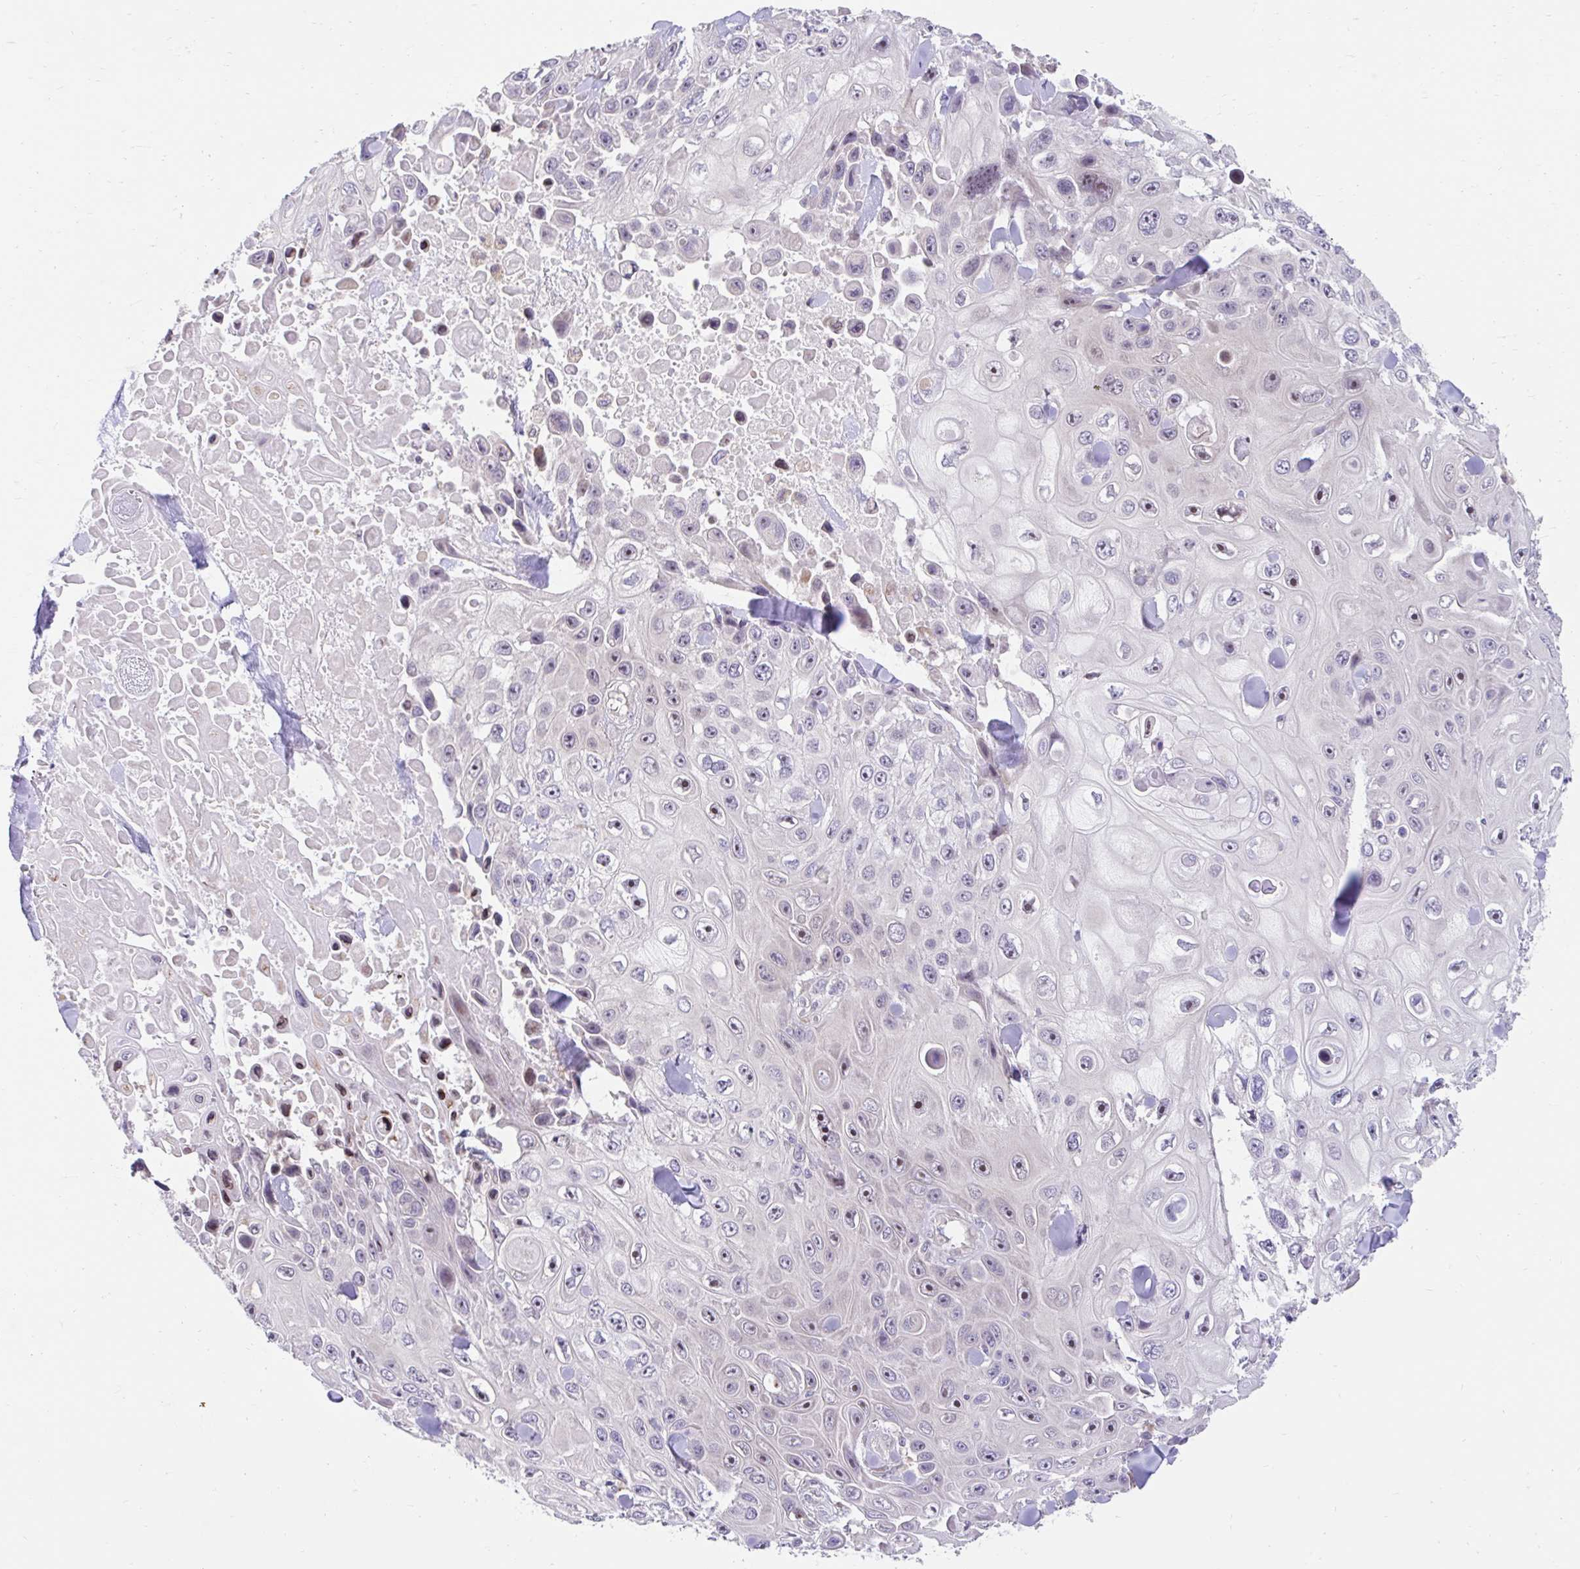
{"staining": {"intensity": "negative", "quantity": "none", "location": "none"}, "tissue": "skin cancer", "cell_type": "Tumor cells", "image_type": "cancer", "snomed": [{"axis": "morphology", "description": "Squamous cell carcinoma, NOS"}, {"axis": "topography", "description": "Skin"}], "caption": "IHC of human squamous cell carcinoma (skin) demonstrates no positivity in tumor cells.", "gene": "NT5C1B", "patient": {"sex": "male", "age": 82}}